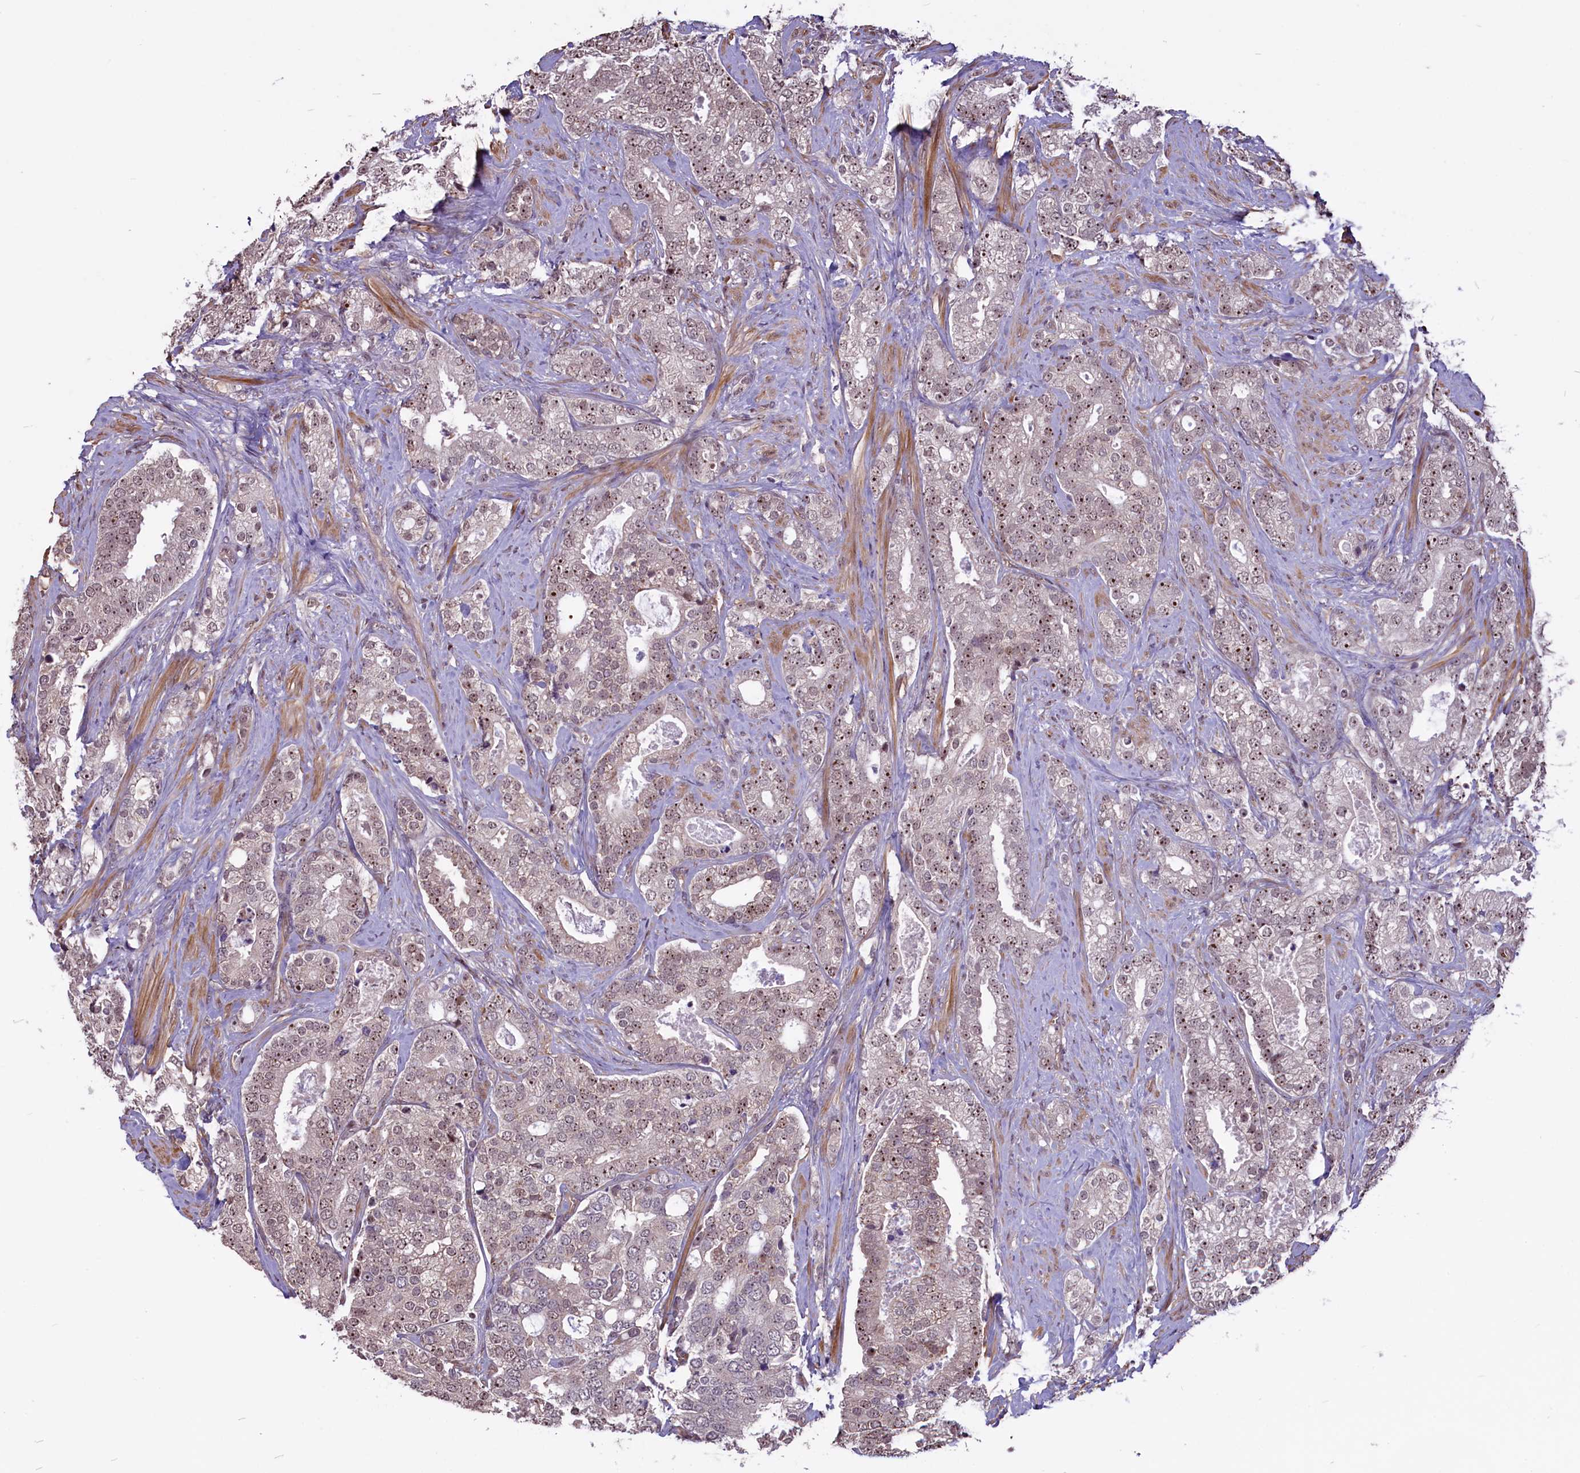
{"staining": {"intensity": "weak", "quantity": ">75%", "location": "nuclear"}, "tissue": "prostate cancer", "cell_type": "Tumor cells", "image_type": "cancer", "snomed": [{"axis": "morphology", "description": "Adenocarcinoma, High grade"}, {"axis": "topography", "description": "Prostate and seminal vesicle, NOS"}], "caption": "Brown immunohistochemical staining in human prostate cancer (adenocarcinoma (high-grade)) shows weak nuclear staining in about >75% of tumor cells.", "gene": "SHFL", "patient": {"sex": "male", "age": 67}}